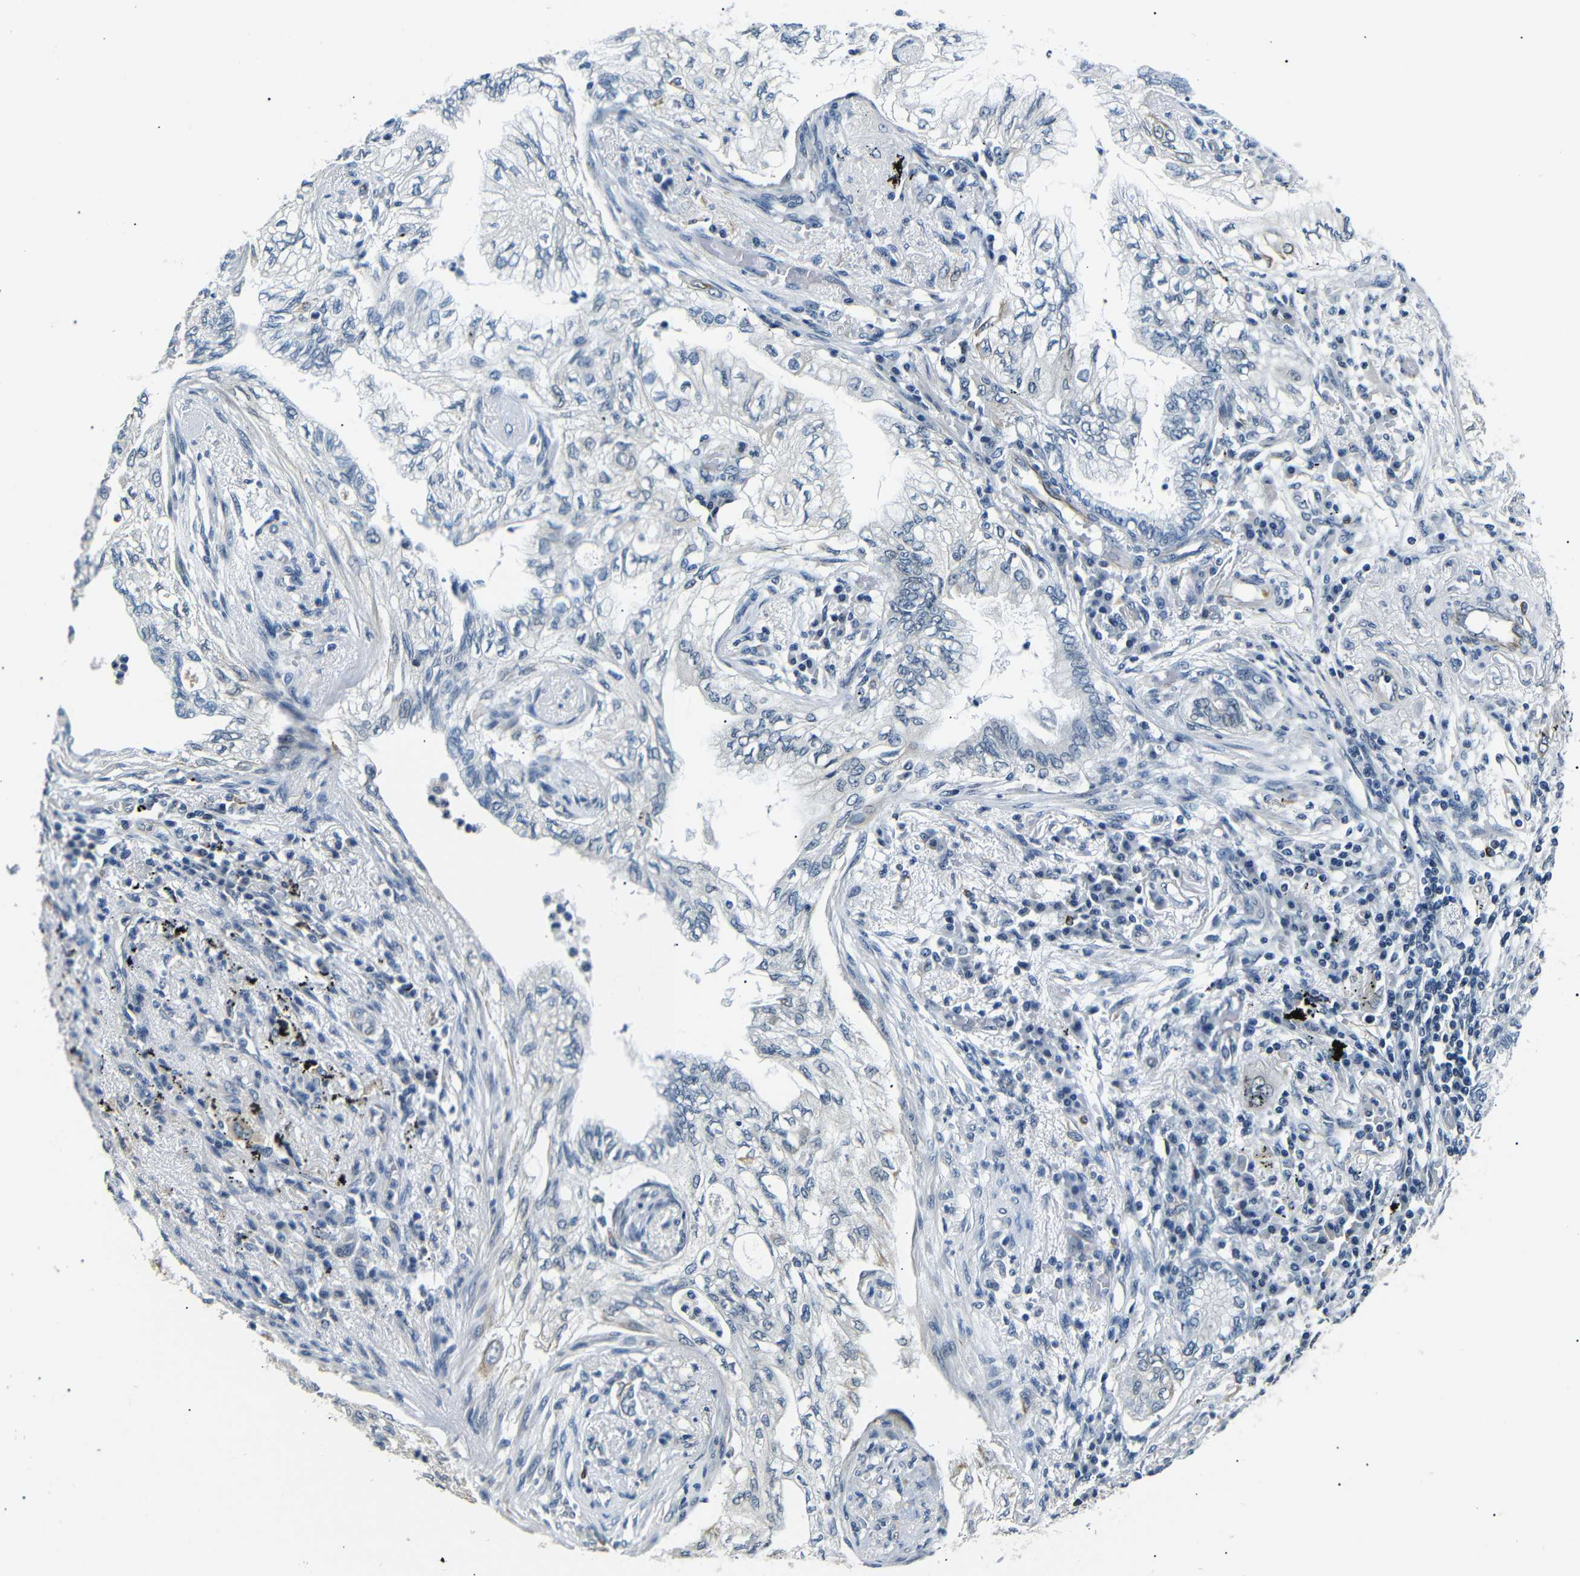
{"staining": {"intensity": "negative", "quantity": "none", "location": "none"}, "tissue": "lung cancer", "cell_type": "Tumor cells", "image_type": "cancer", "snomed": [{"axis": "morphology", "description": "Normal tissue, NOS"}, {"axis": "morphology", "description": "Adenocarcinoma, NOS"}, {"axis": "topography", "description": "Bronchus"}, {"axis": "topography", "description": "Lung"}], "caption": "High magnification brightfield microscopy of lung adenocarcinoma stained with DAB (brown) and counterstained with hematoxylin (blue): tumor cells show no significant positivity. (DAB (3,3'-diaminobenzidine) IHC visualized using brightfield microscopy, high magnification).", "gene": "TAFA1", "patient": {"sex": "female", "age": 70}}